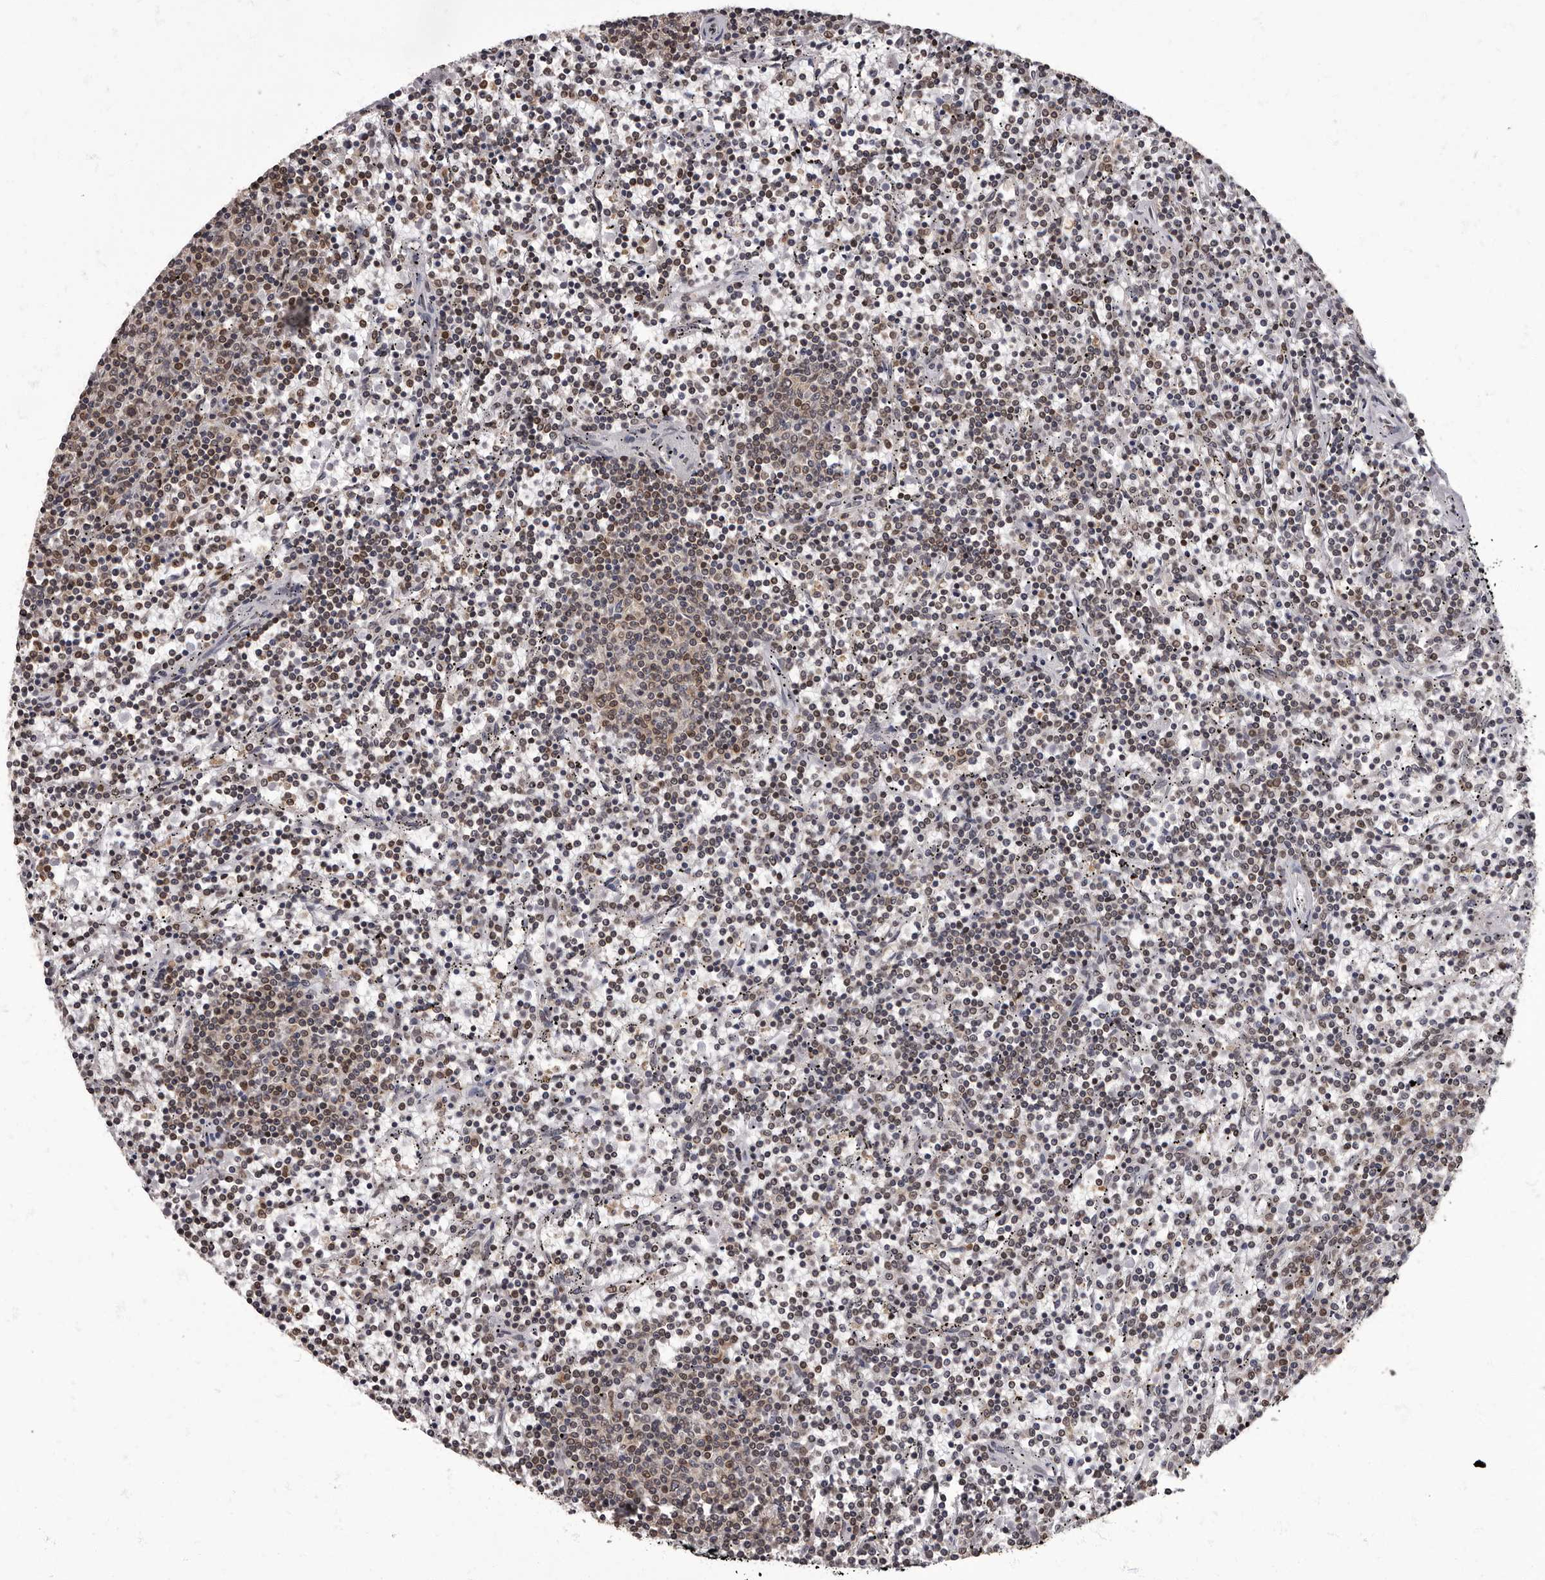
{"staining": {"intensity": "moderate", "quantity": ">75%", "location": "nuclear"}, "tissue": "lymphoma", "cell_type": "Tumor cells", "image_type": "cancer", "snomed": [{"axis": "morphology", "description": "Malignant lymphoma, non-Hodgkin's type, Low grade"}, {"axis": "topography", "description": "Spleen"}], "caption": "Lymphoma stained with a protein marker demonstrates moderate staining in tumor cells.", "gene": "C1orf50", "patient": {"sex": "female", "age": 50}}